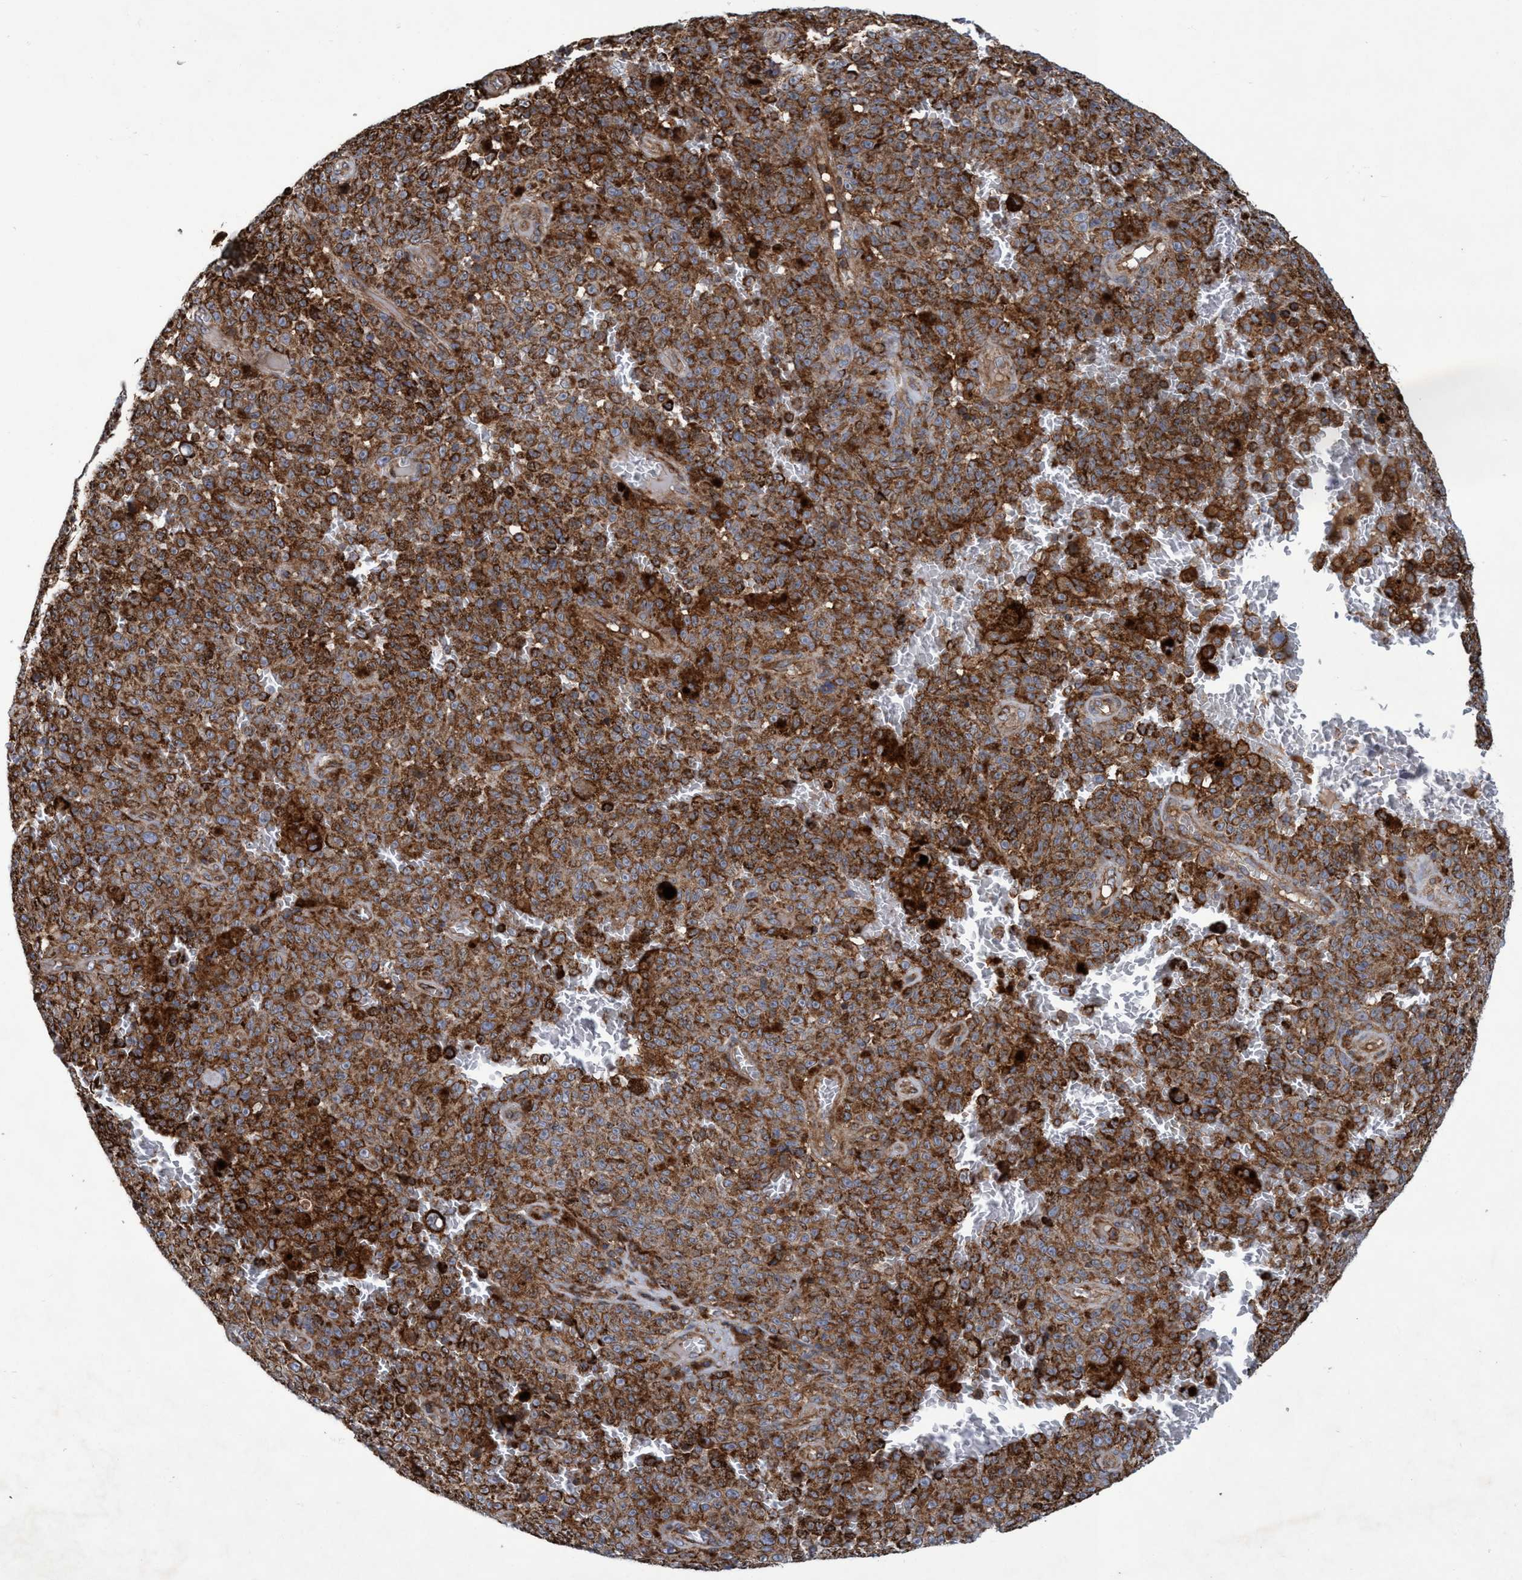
{"staining": {"intensity": "strong", "quantity": ">75%", "location": "cytoplasmic/membranous"}, "tissue": "melanoma", "cell_type": "Tumor cells", "image_type": "cancer", "snomed": [{"axis": "morphology", "description": "Malignant melanoma, NOS"}, {"axis": "topography", "description": "Skin"}], "caption": "Brown immunohistochemical staining in human malignant melanoma shows strong cytoplasmic/membranous staining in about >75% of tumor cells. (DAB (3,3'-diaminobenzidine) IHC, brown staining for protein, blue staining for nuclei).", "gene": "SLC16A3", "patient": {"sex": "female", "age": 82}}